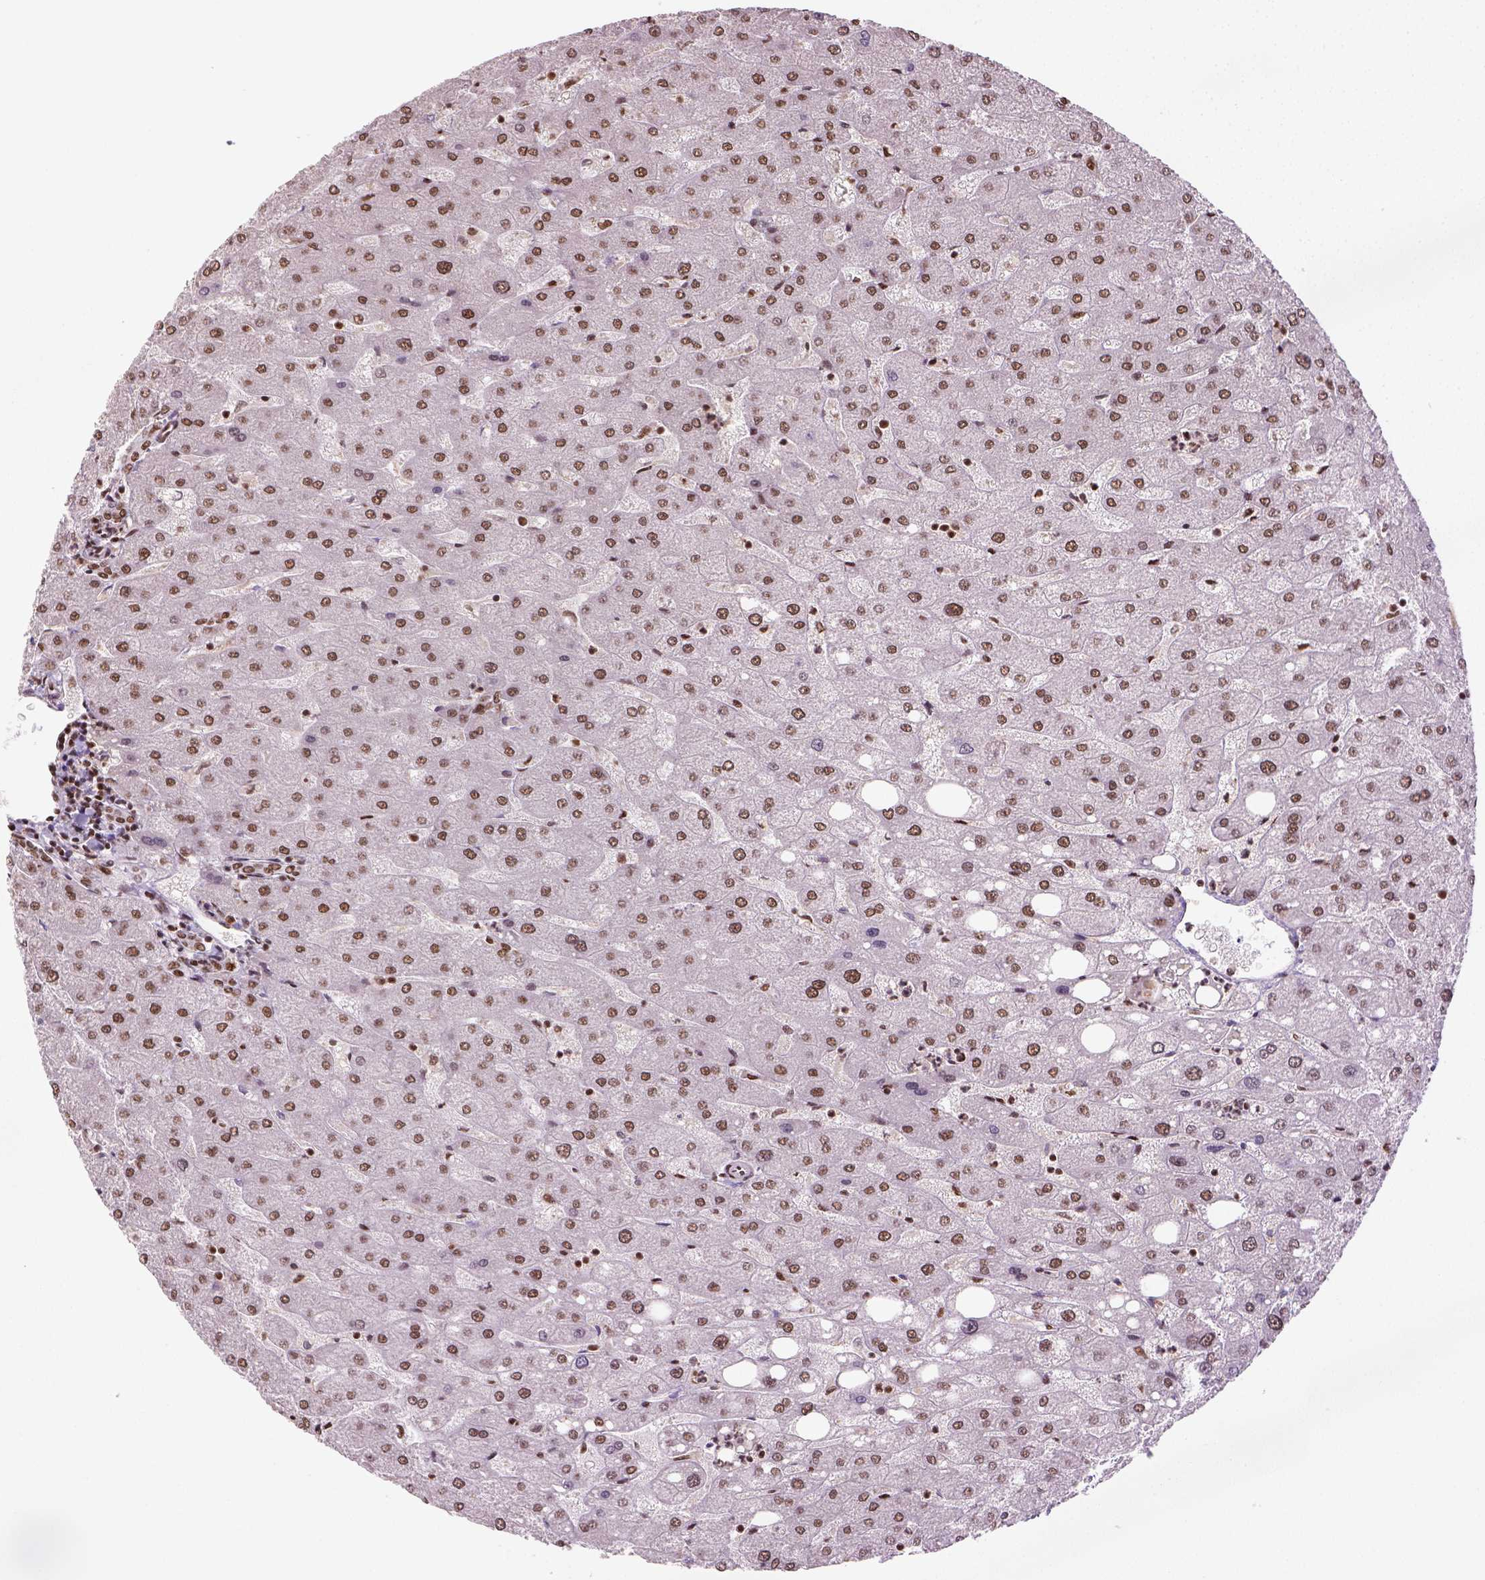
{"staining": {"intensity": "moderate", "quantity": ">75%", "location": "nuclear"}, "tissue": "liver", "cell_type": "Cholangiocytes", "image_type": "normal", "snomed": [{"axis": "morphology", "description": "Normal tissue, NOS"}, {"axis": "topography", "description": "Liver"}], "caption": "Normal liver reveals moderate nuclear staining in about >75% of cholangiocytes, visualized by immunohistochemistry.", "gene": "CCAR1", "patient": {"sex": "male", "age": 67}}